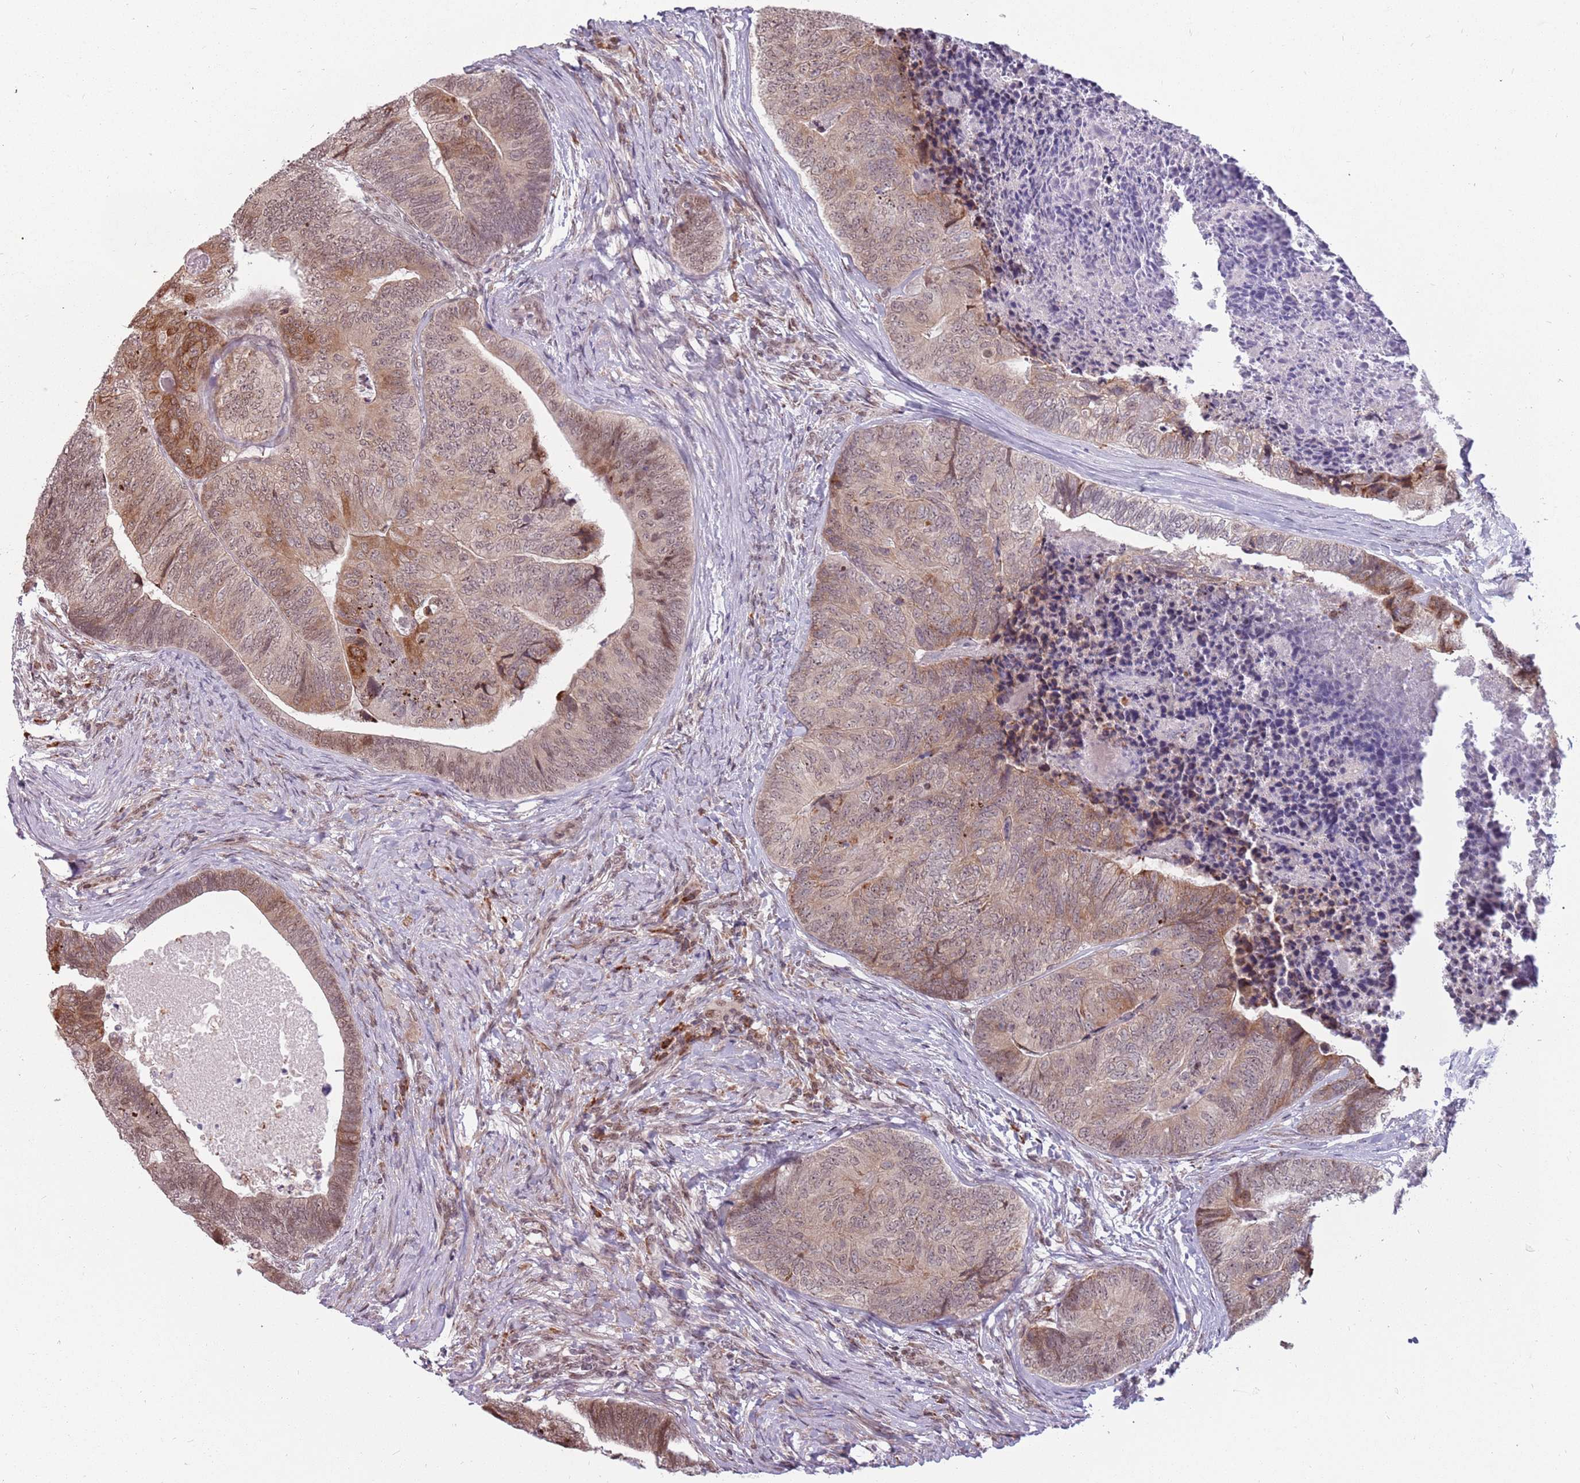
{"staining": {"intensity": "moderate", "quantity": ">75%", "location": "cytoplasmic/membranous,nuclear"}, "tissue": "colorectal cancer", "cell_type": "Tumor cells", "image_type": "cancer", "snomed": [{"axis": "morphology", "description": "Adenocarcinoma, NOS"}, {"axis": "topography", "description": "Colon"}], "caption": "Moderate cytoplasmic/membranous and nuclear staining for a protein is present in approximately >75% of tumor cells of colorectal adenocarcinoma using immunohistochemistry.", "gene": "BARD1", "patient": {"sex": "female", "age": 67}}